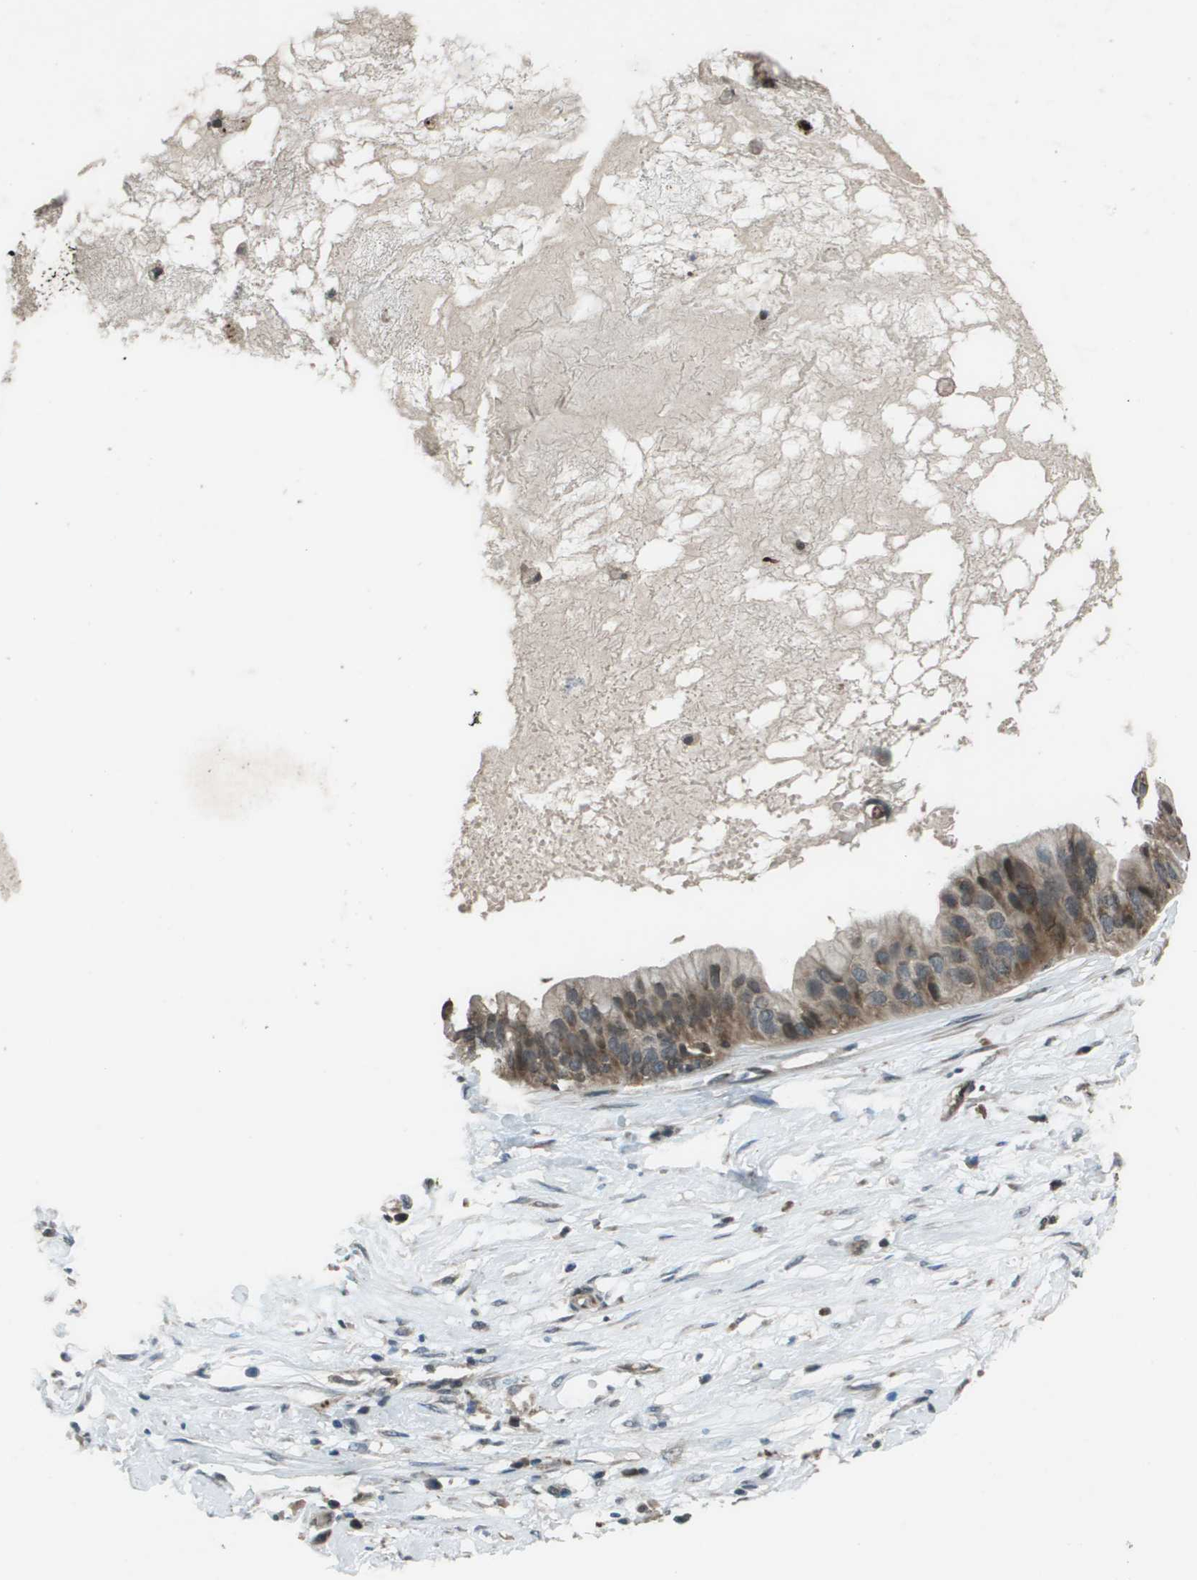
{"staining": {"intensity": "weak", "quantity": ">75%", "location": "cytoplasmic/membranous"}, "tissue": "ovarian cancer", "cell_type": "Tumor cells", "image_type": "cancer", "snomed": [{"axis": "morphology", "description": "Cystadenocarcinoma, mucinous, NOS"}, {"axis": "topography", "description": "Ovary"}], "caption": "Human ovarian cancer stained with a protein marker reveals weak staining in tumor cells.", "gene": "GOSR2", "patient": {"sex": "female", "age": 80}}